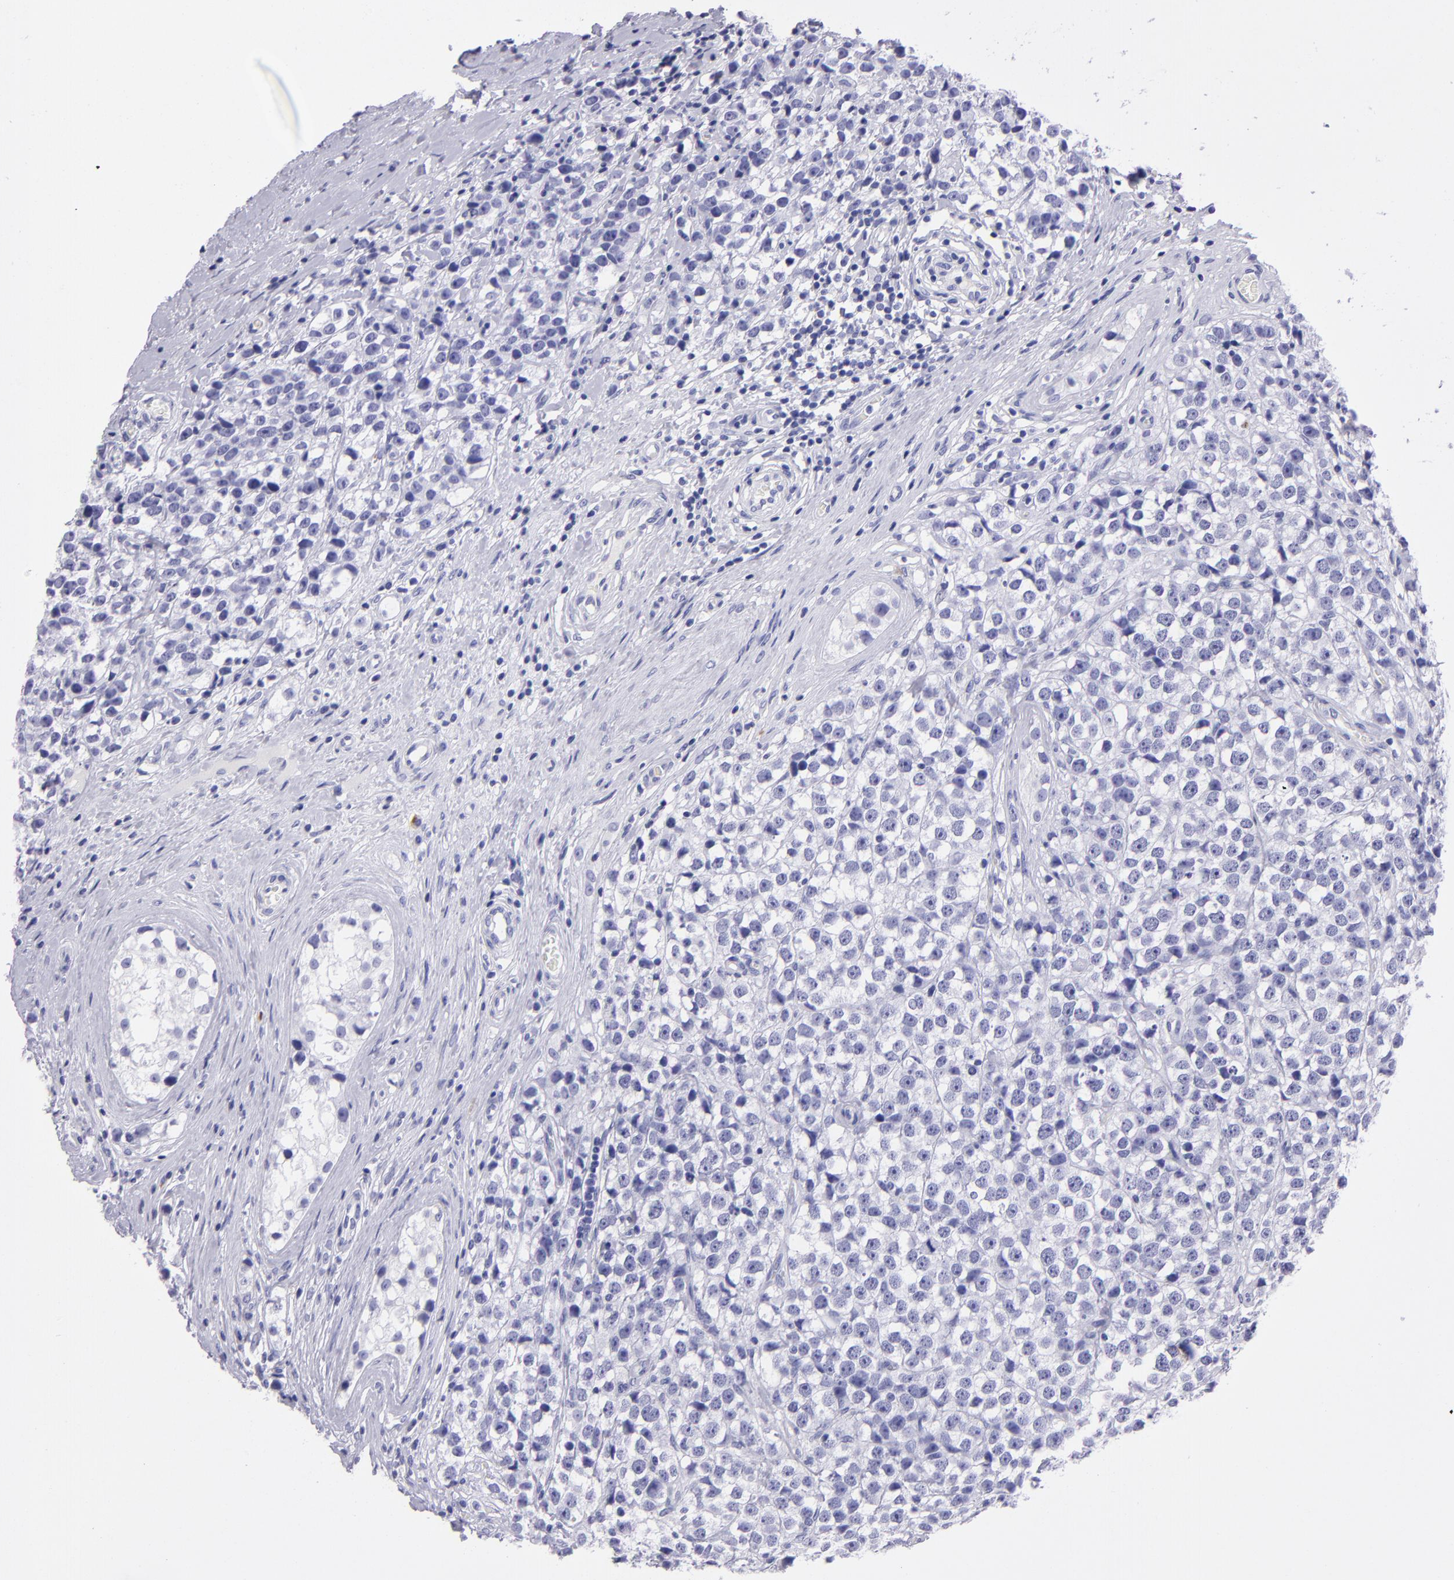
{"staining": {"intensity": "negative", "quantity": "none", "location": "none"}, "tissue": "testis cancer", "cell_type": "Tumor cells", "image_type": "cancer", "snomed": [{"axis": "morphology", "description": "Seminoma, NOS"}, {"axis": "topography", "description": "Testis"}], "caption": "A high-resolution photomicrograph shows immunohistochemistry staining of testis seminoma, which demonstrates no significant expression in tumor cells.", "gene": "TYRP1", "patient": {"sex": "male", "age": 25}}